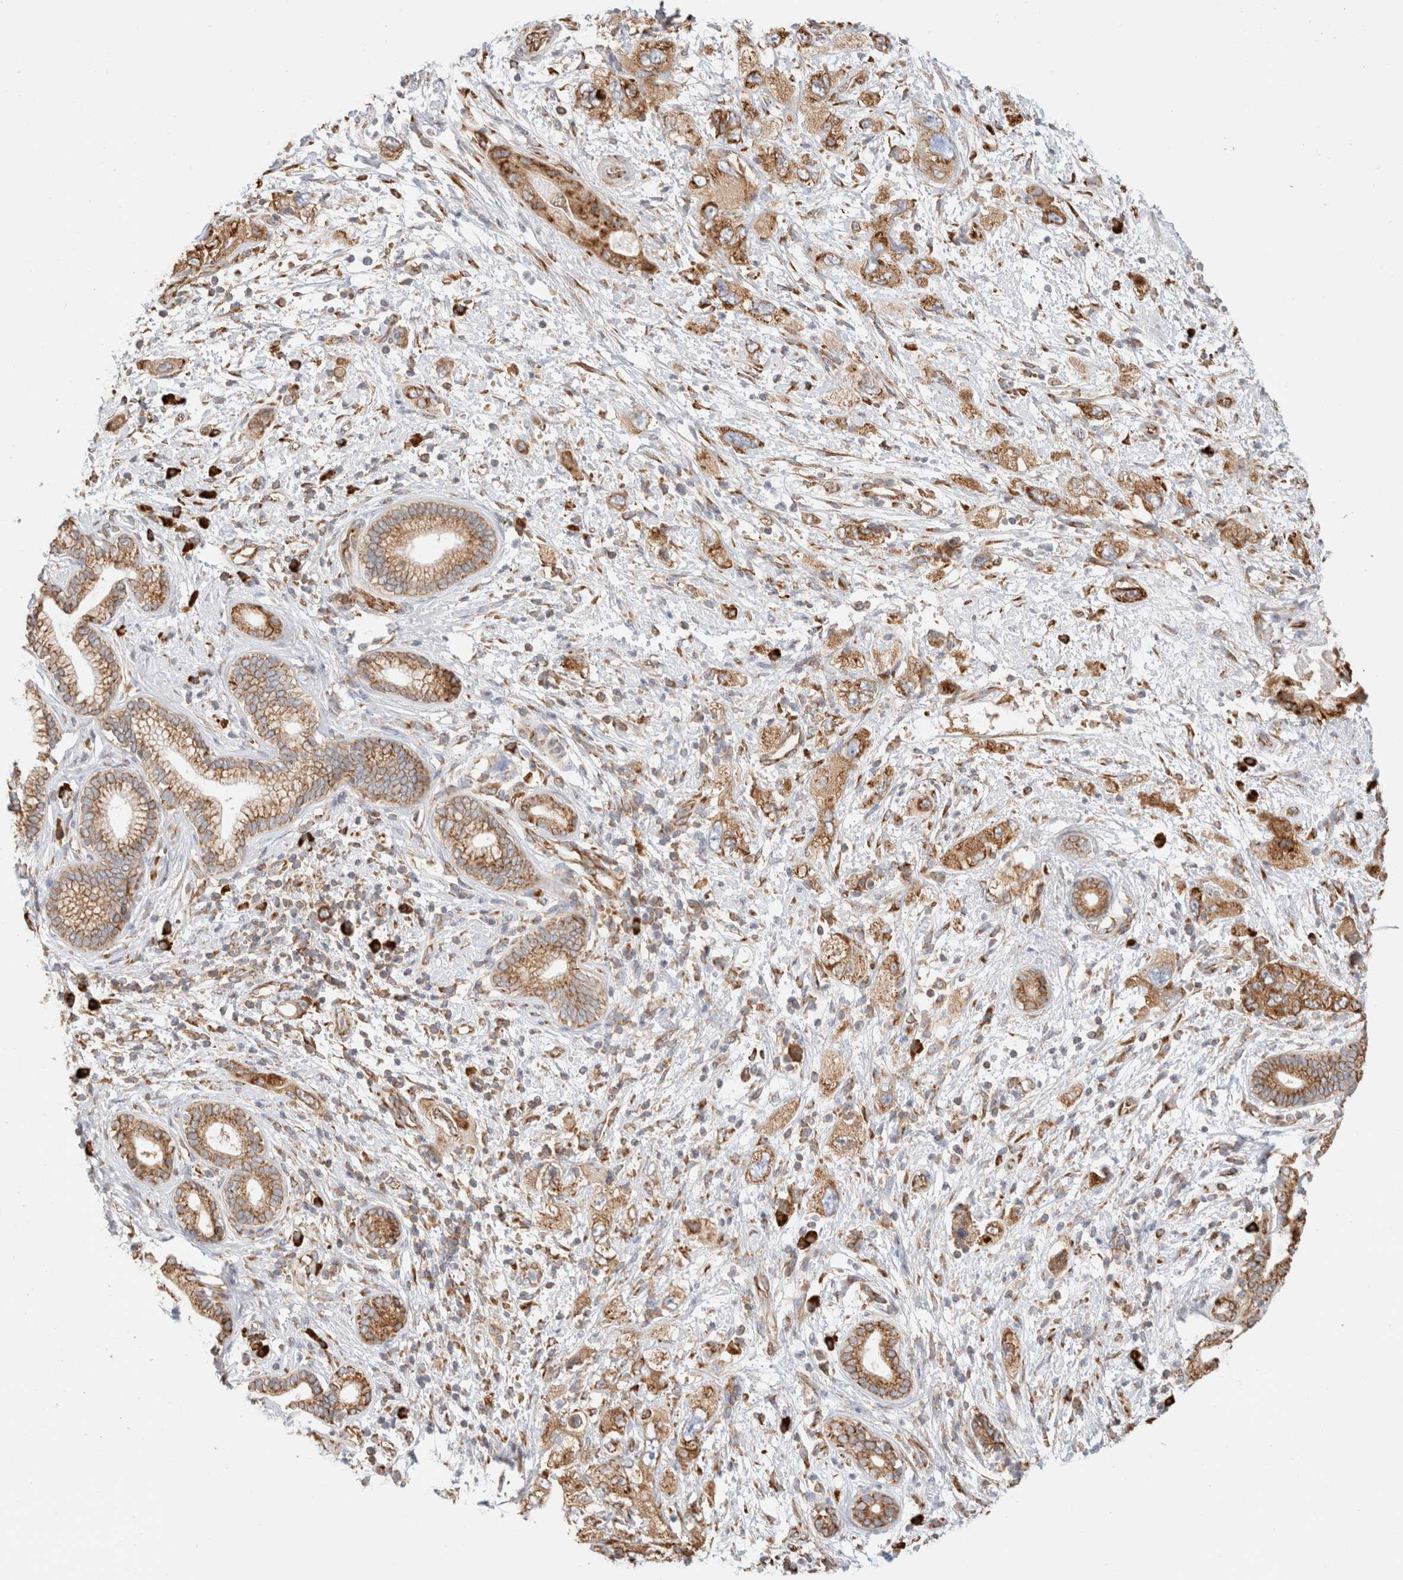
{"staining": {"intensity": "moderate", "quantity": ">75%", "location": "cytoplasmic/membranous"}, "tissue": "pancreatic cancer", "cell_type": "Tumor cells", "image_type": "cancer", "snomed": [{"axis": "morphology", "description": "Adenocarcinoma, NOS"}, {"axis": "topography", "description": "Pancreas"}], "caption": "IHC of human pancreatic cancer reveals medium levels of moderate cytoplasmic/membranous staining in about >75% of tumor cells.", "gene": "ZC2HC1A", "patient": {"sex": "female", "age": 73}}